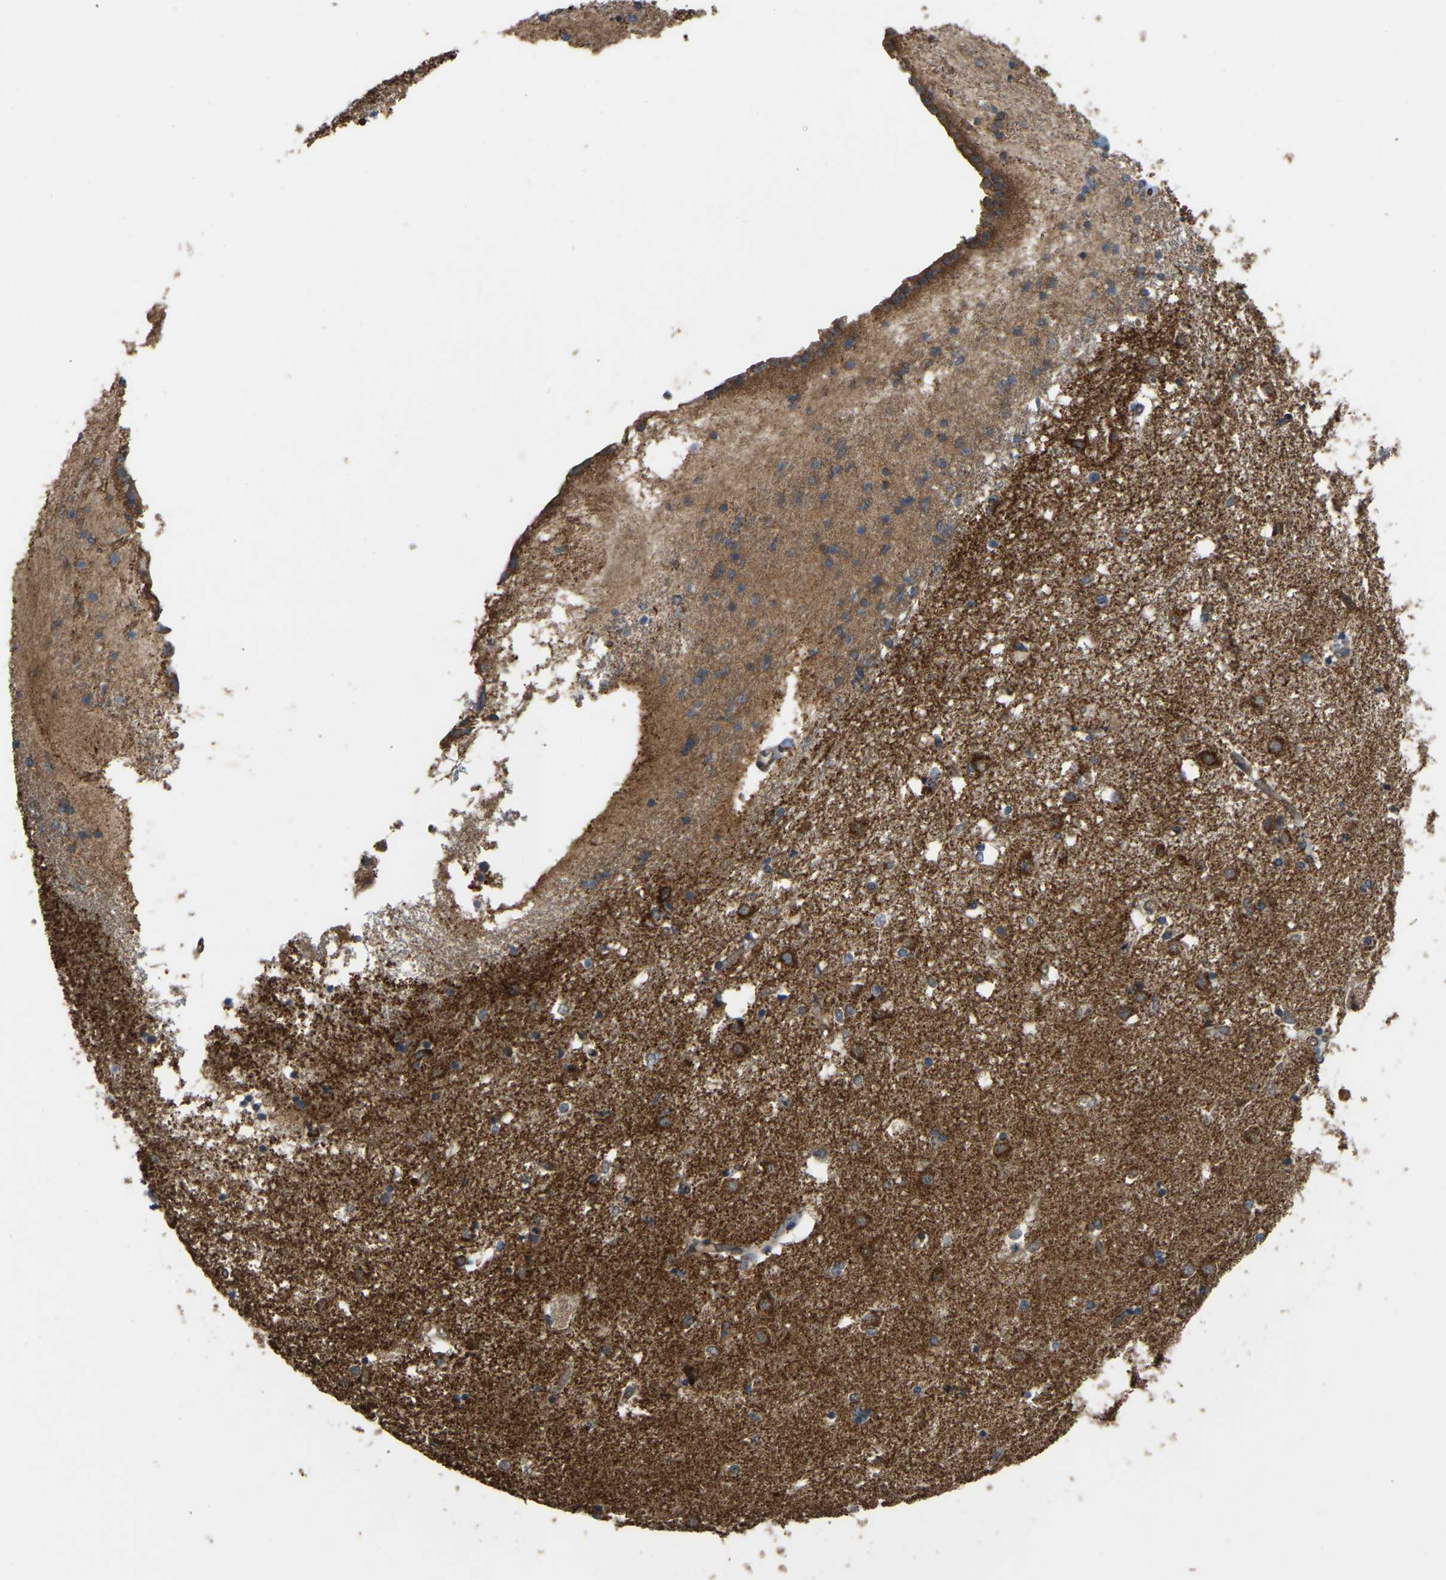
{"staining": {"intensity": "moderate", "quantity": "25%-75%", "location": "cytoplasmic/membranous"}, "tissue": "caudate", "cell_type": "Glial cells", "image_type": "normal", "snomed": [{"axis": "morphology", "description": "Normal tissue, NOS"}, {"axis": "topography", "description": "Lateral ventricle wall"}], "caption": "Human caudate stained with a brown dye shows moderate cytoplasmic/membranous positive expression in about 25%-75% of glial cells.", "gene": "C21orf91", "patient": {"sex": "male", "age": 45}}